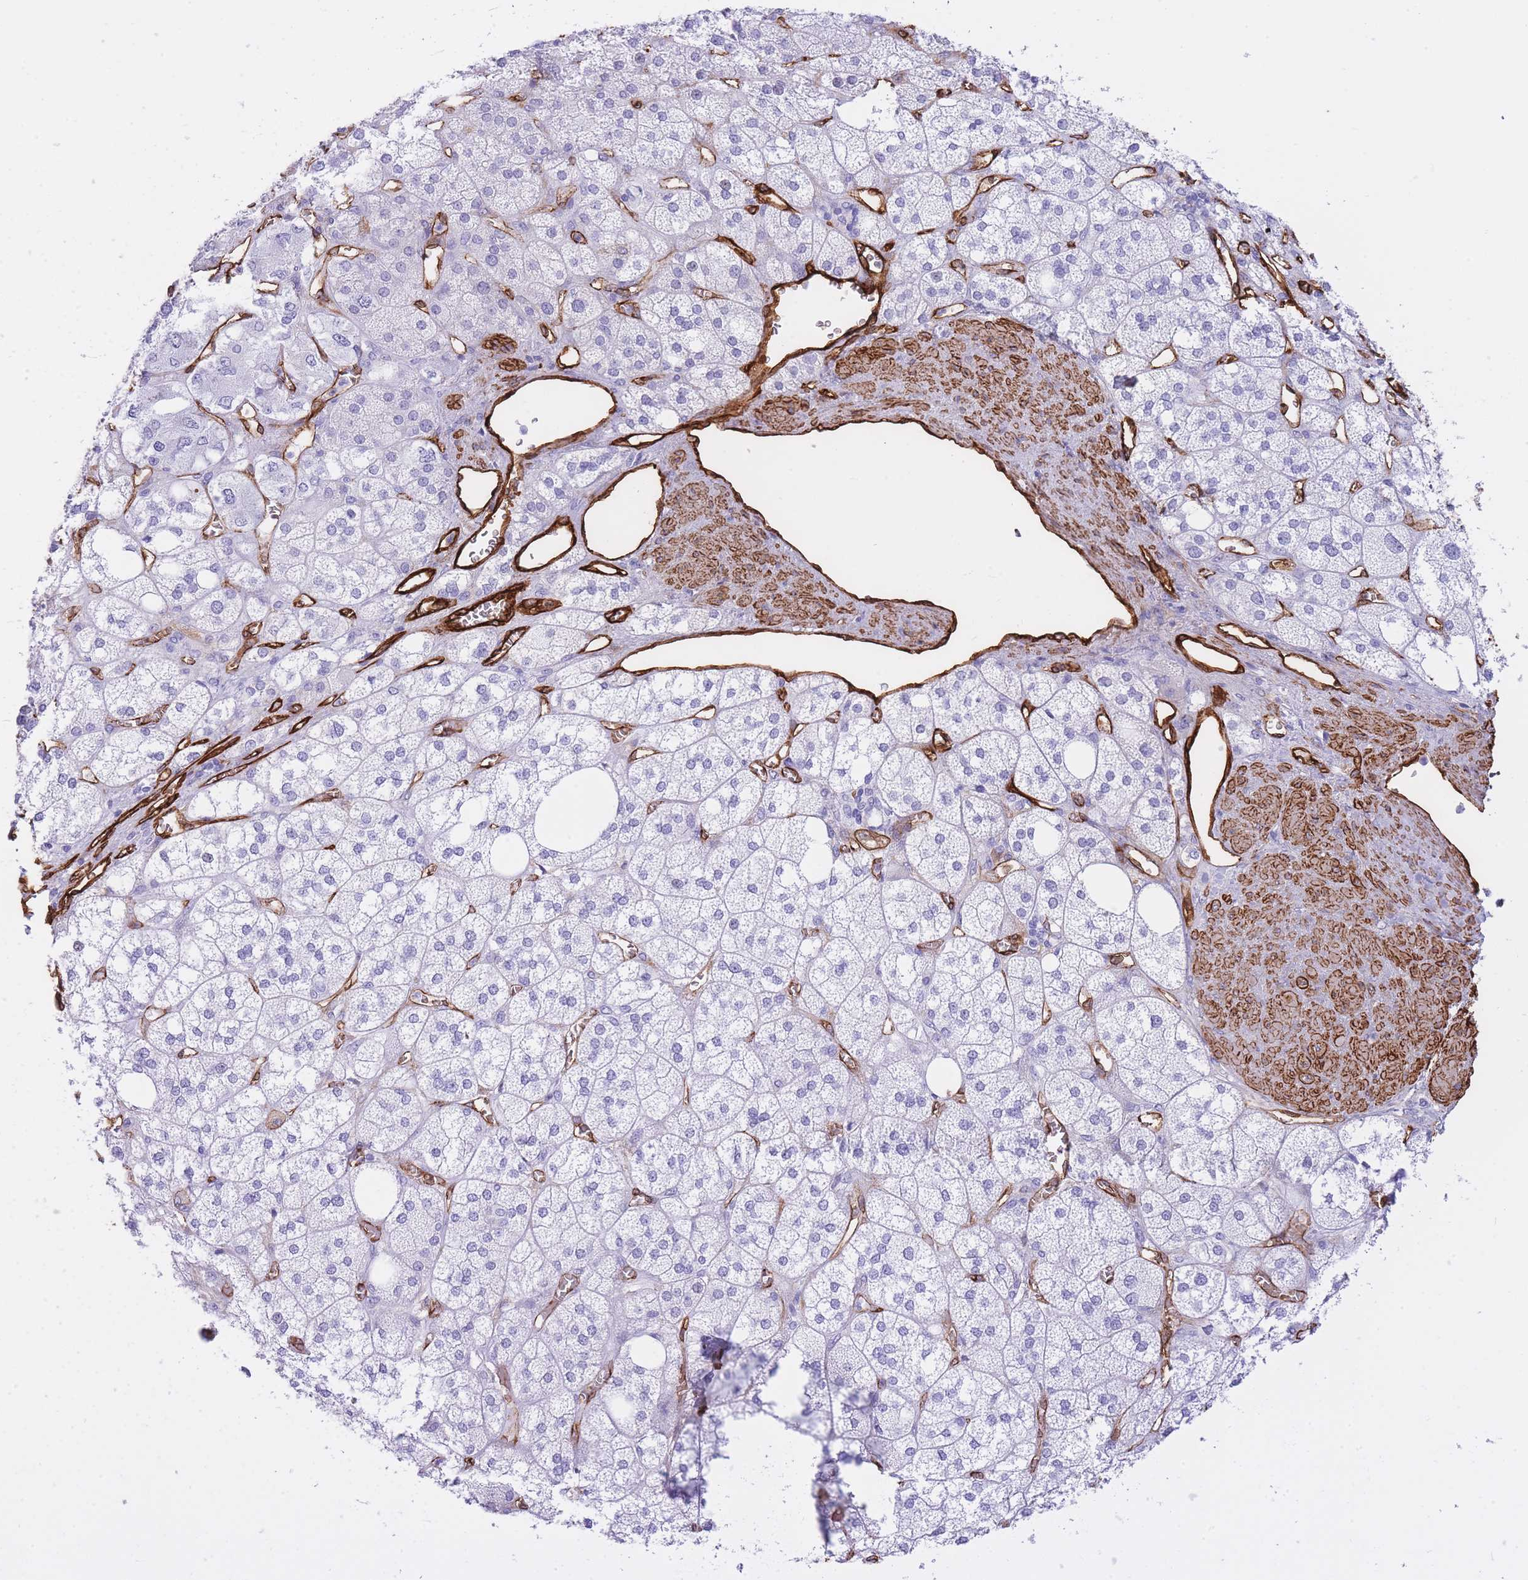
{"staining": {"intensity": "negative", "quantity": "none", "location": "none"}, "tissue": "adrenal gland", "cell_type": "Glandular cells", "image_type": "normal", "snomed": [{"axis": "morphology", "description": "Normal tissue, NOS"}, {"axis": "topography", "description": "Adrenal gland"}], "caption": "Protein analysis of benign adrenal gland exhibits no significant expression in glandular cells.", "gene": "CAVIN1", "patient": {"sex": "male", "age": 61}}